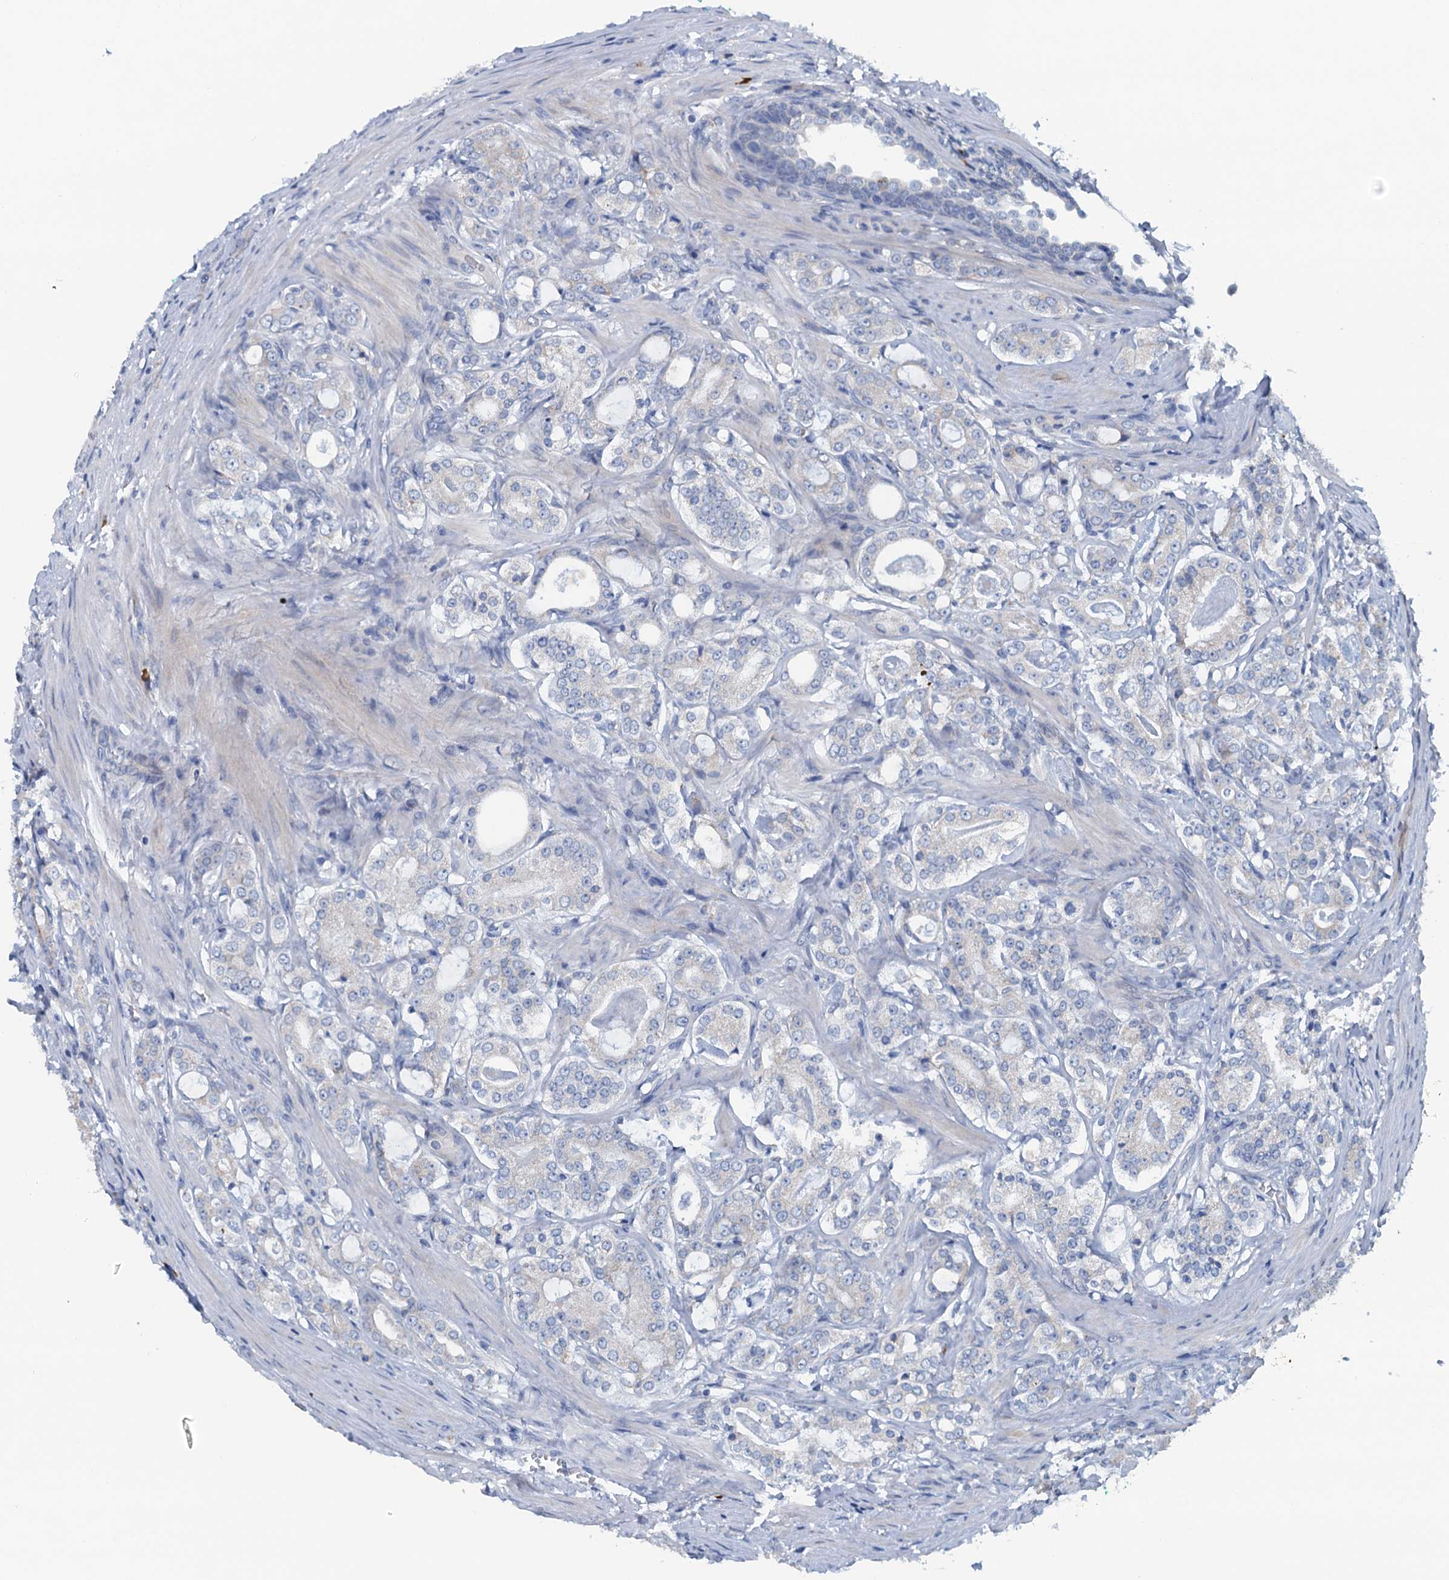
{"staining": {"intensity": "negative", "quantity": "none", "location": "none"}, "tissue": "prostate cancer", "cell_type": "Tumor cells", "image_type": "cancer", "snomed": [{"axis": "morphology", "description": "Adenocarcinoma, High grade"}, {"axis": "topography", "description": "Prostate"}], "caption": "An immunohistochemistry (IHC) photomicrograph of adenocarcinoma (high-grade) (prostate) is shown. There is no staining in tumor cells of adenocarcinoma (high-grade) (prostate). The staining was performed using DAB to visualize the protein expression in brown, while the nuclei were stained in blue with hematoxylin (Magnification: 20x).", "gene": "CBLIF", "patient": {"sex": "male", "age": 63}}